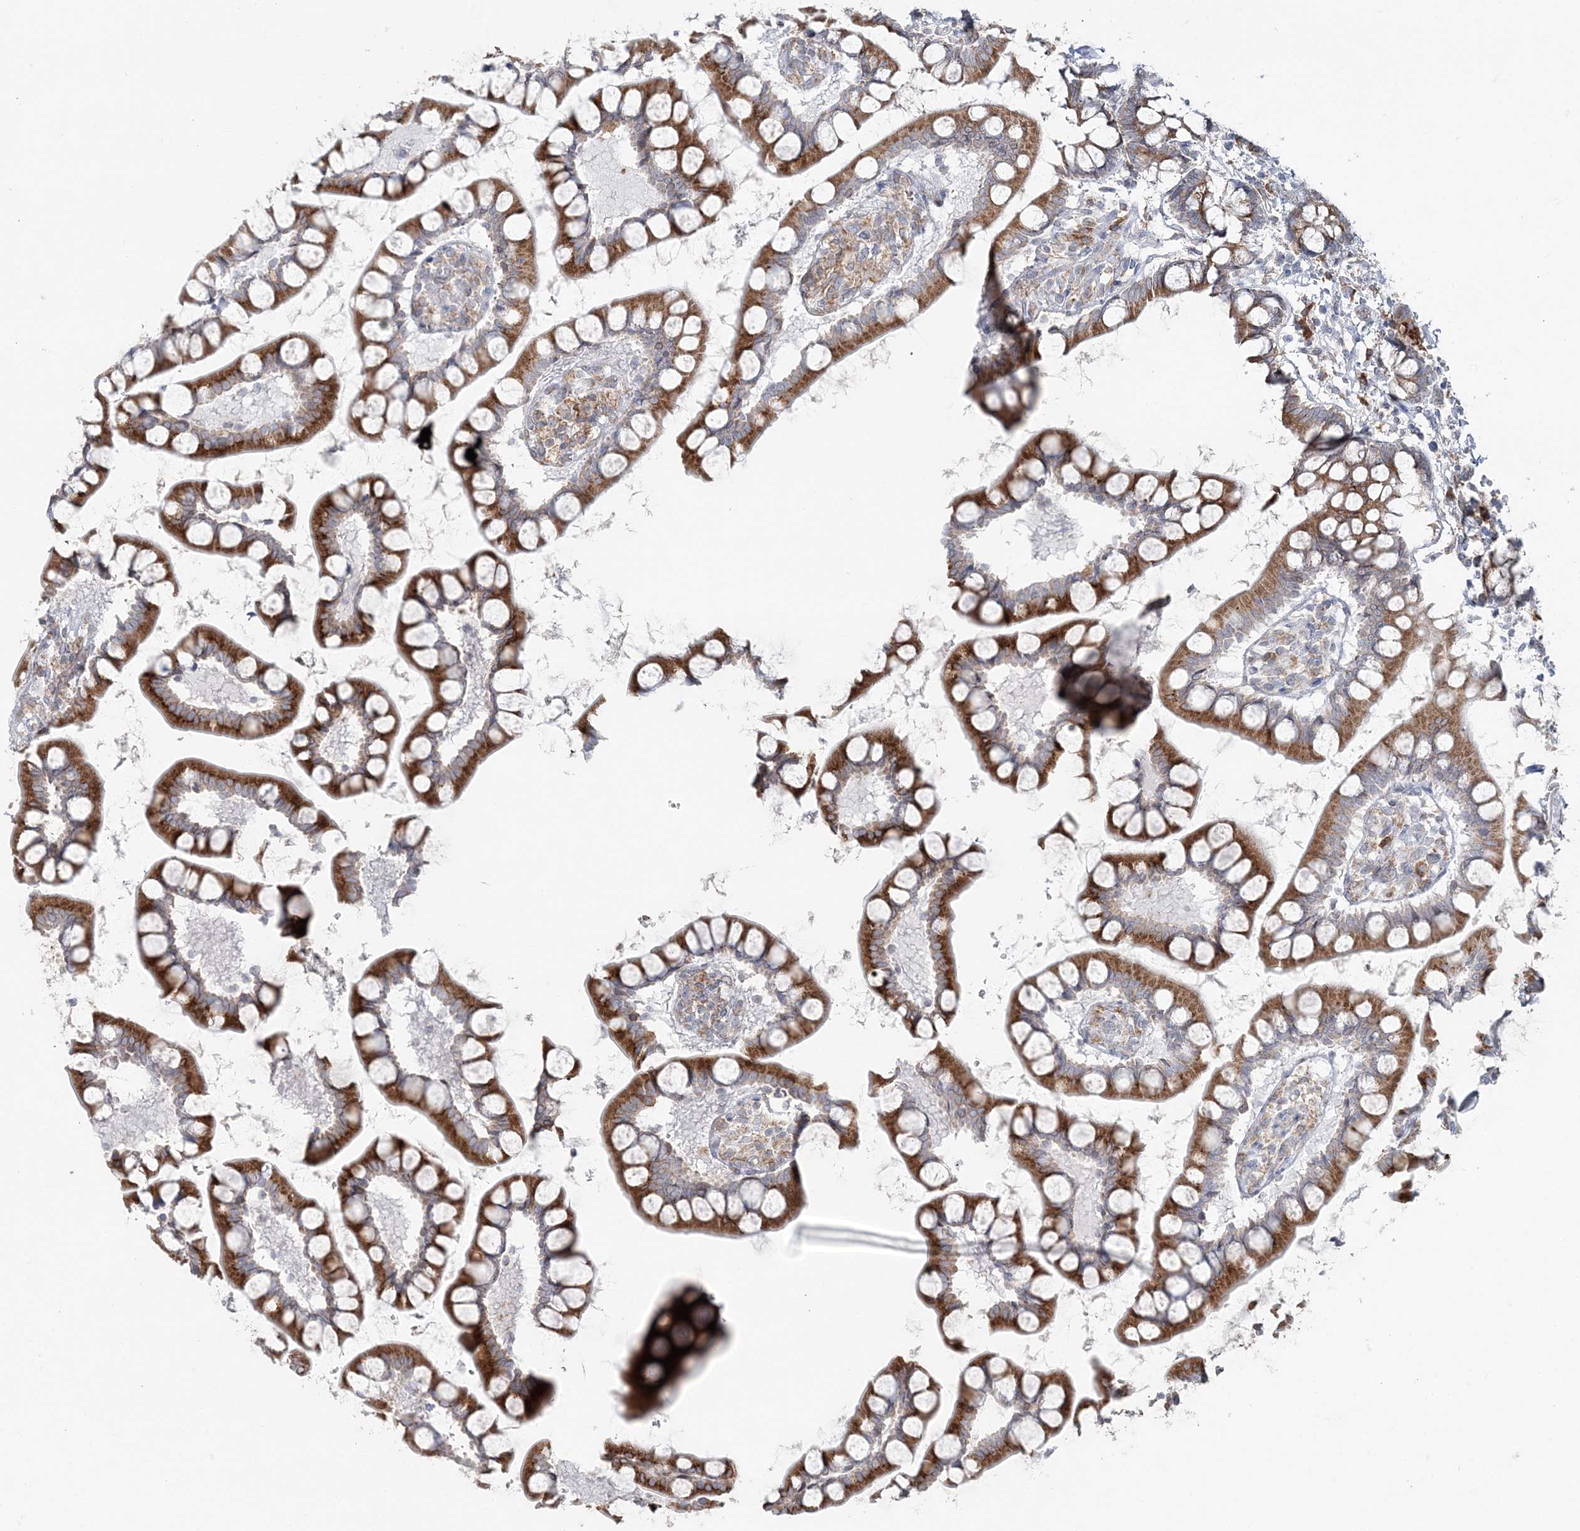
{"staining": {"intensity": "strong", "quantity": ">75%", "location": "cytoplasmic/membranous"}, "tissue": "small intestine", "cell_type": "Glandular cells", "image_type": "normal", "snomed": [{"axis": "morphology", "description": "Normal tissue, NOS"}, {"axis": "topography", "description": "Small intestine"}], "caption": "Immunohistochemistry image of normal small intestine: small intestine stained using immunohistochemistry (IHC) exhibits high levels of strong protein expression localized specifically in the cytoplasmic/membranous of glandular cells, appearing as a cytoplasmic/membranous brown color.", "gene": "TMED10", "patient": {"sex": "male", "age": 52}}